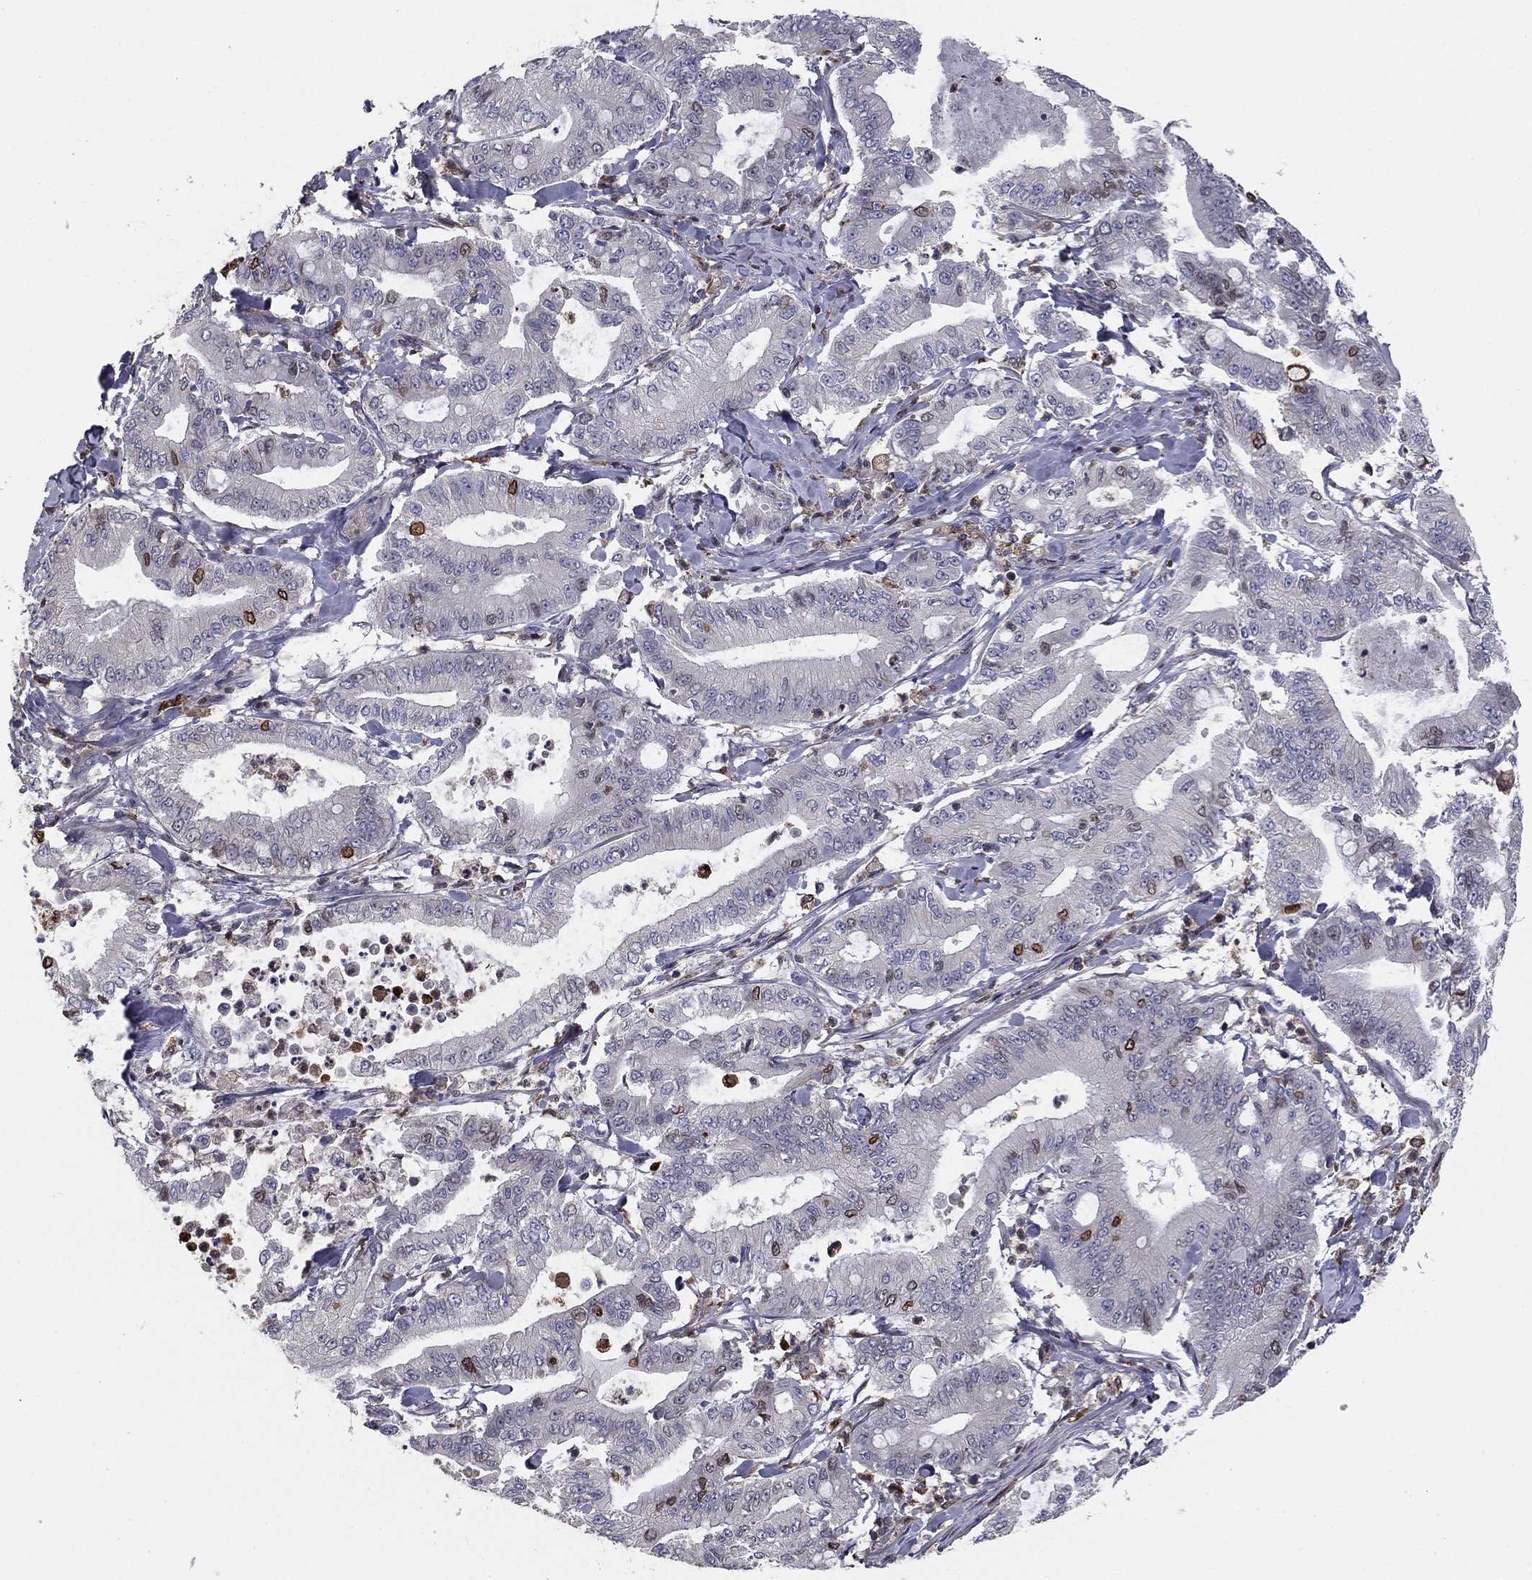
{"staining": {"intensity": "negative", "quantity": "none", "location": "none"}, "tissue": "pancreatic cancer", "cell_type": "Tumor cells", "image_type": "cancer", "snomed": [{"axis": "morphology", "description": "Adenocarcinoma, NOS"}, {"axis": "topography", "description": "Pancreas"}], "caption": "Human pancreatic cancer stained for a protein using immunohistochemistry demonstrates no expression in tumor cells.", "gene": "PLCB2", "patient": {"sex": "male", "age": 71}}